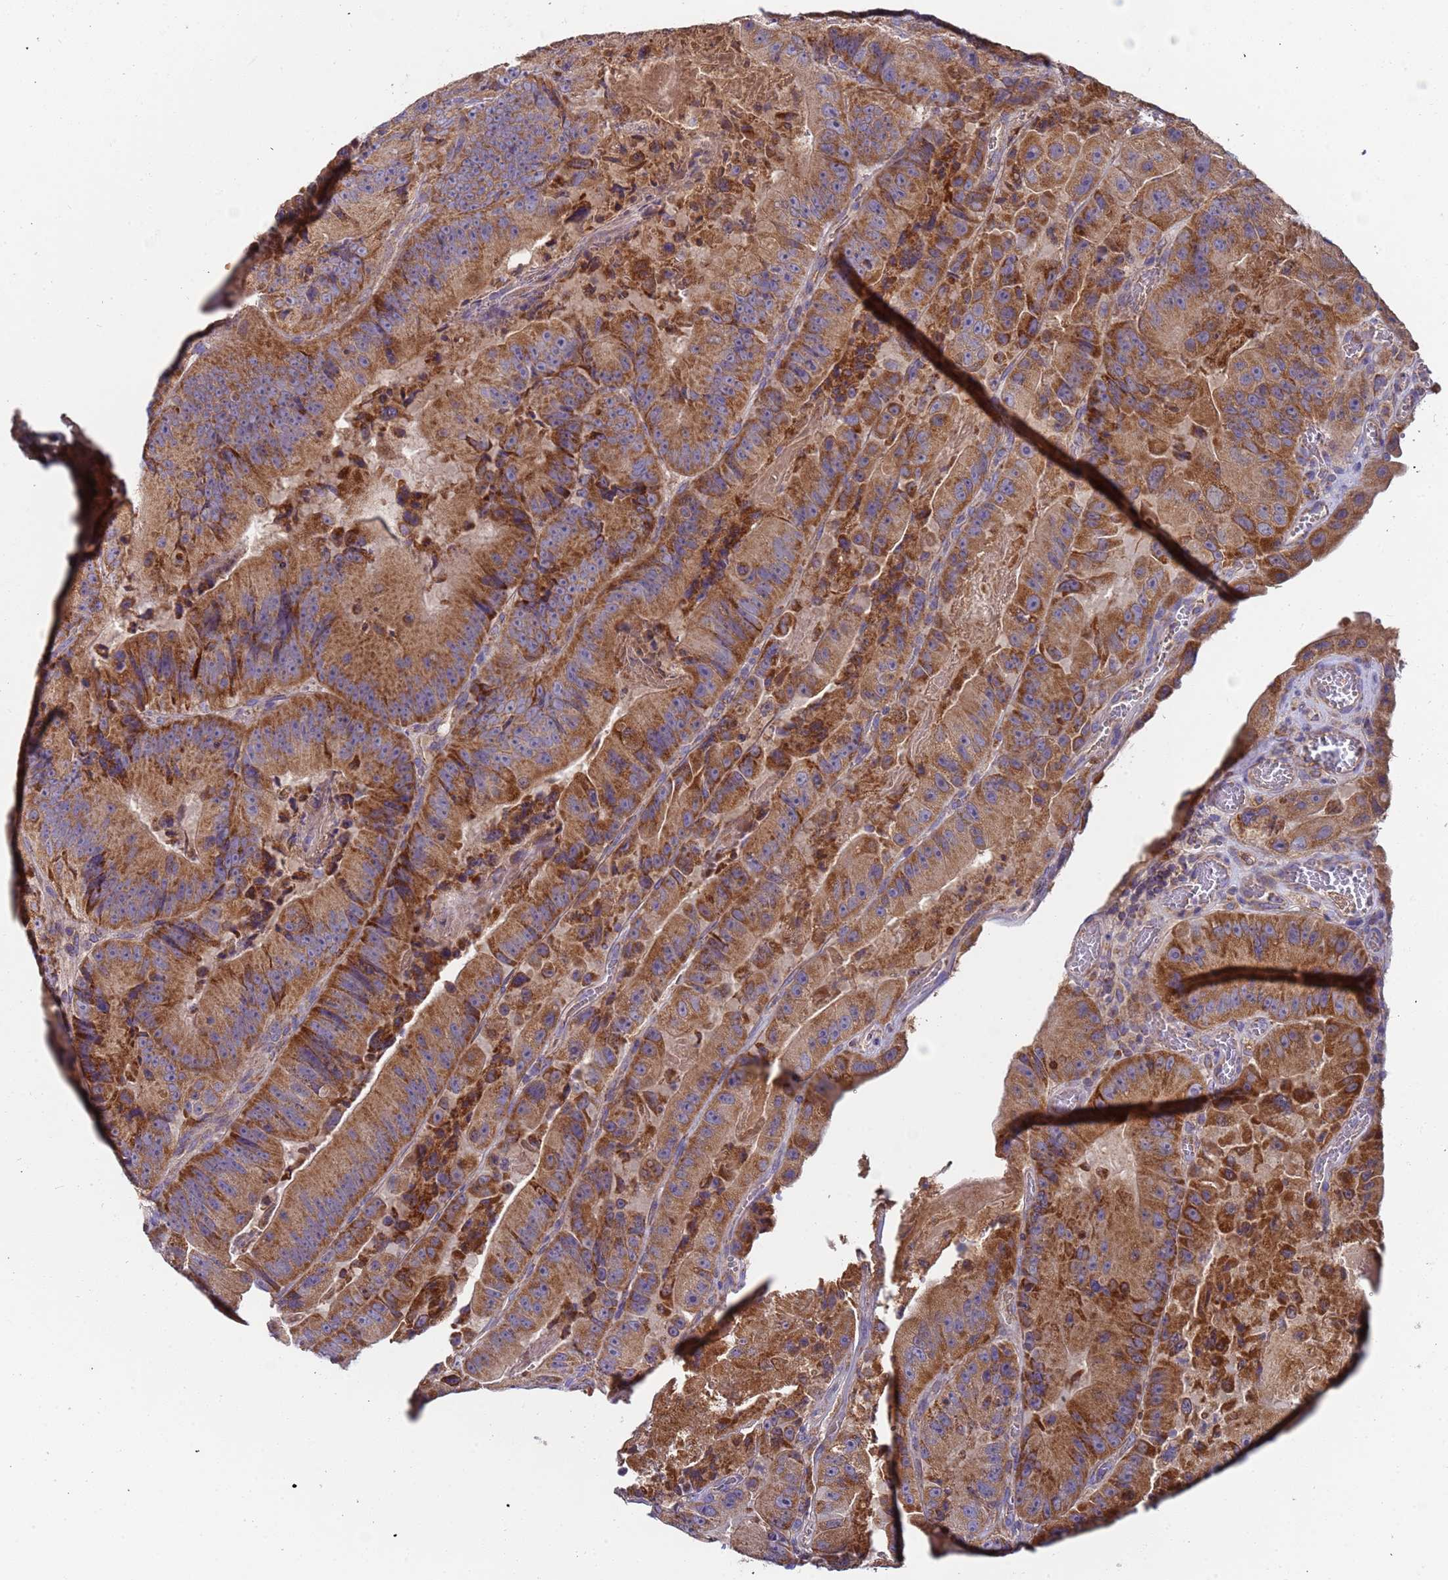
{"staining": {"intensity": "strong", "quantity": ">75%", "location": "cytoplasmic/membranous"}, "tissue": "colorectal cancer", "cell_type": "Tumor cells", "image_type": "cancer", "snomed": [{"axis": "morphology", "description": "Adenocarcinoma, NOS"}, {"axis": "topography", "description": "Colon"}], "caption": "Colorectal cancer was stained to show a protein in brown. There is high levels of strong cytoplasmic/membranous positivity in approximately >75% of tumor cells. The staining was performed using DAB (3,3'-diaminobenzidine) to visualize the protein expression in brown, while the nuclei were stained in blue with hematoxylin (Magnification: 20x).", "gene": "TMEM126A", "patient": {"sex": "female", "age": 86}}